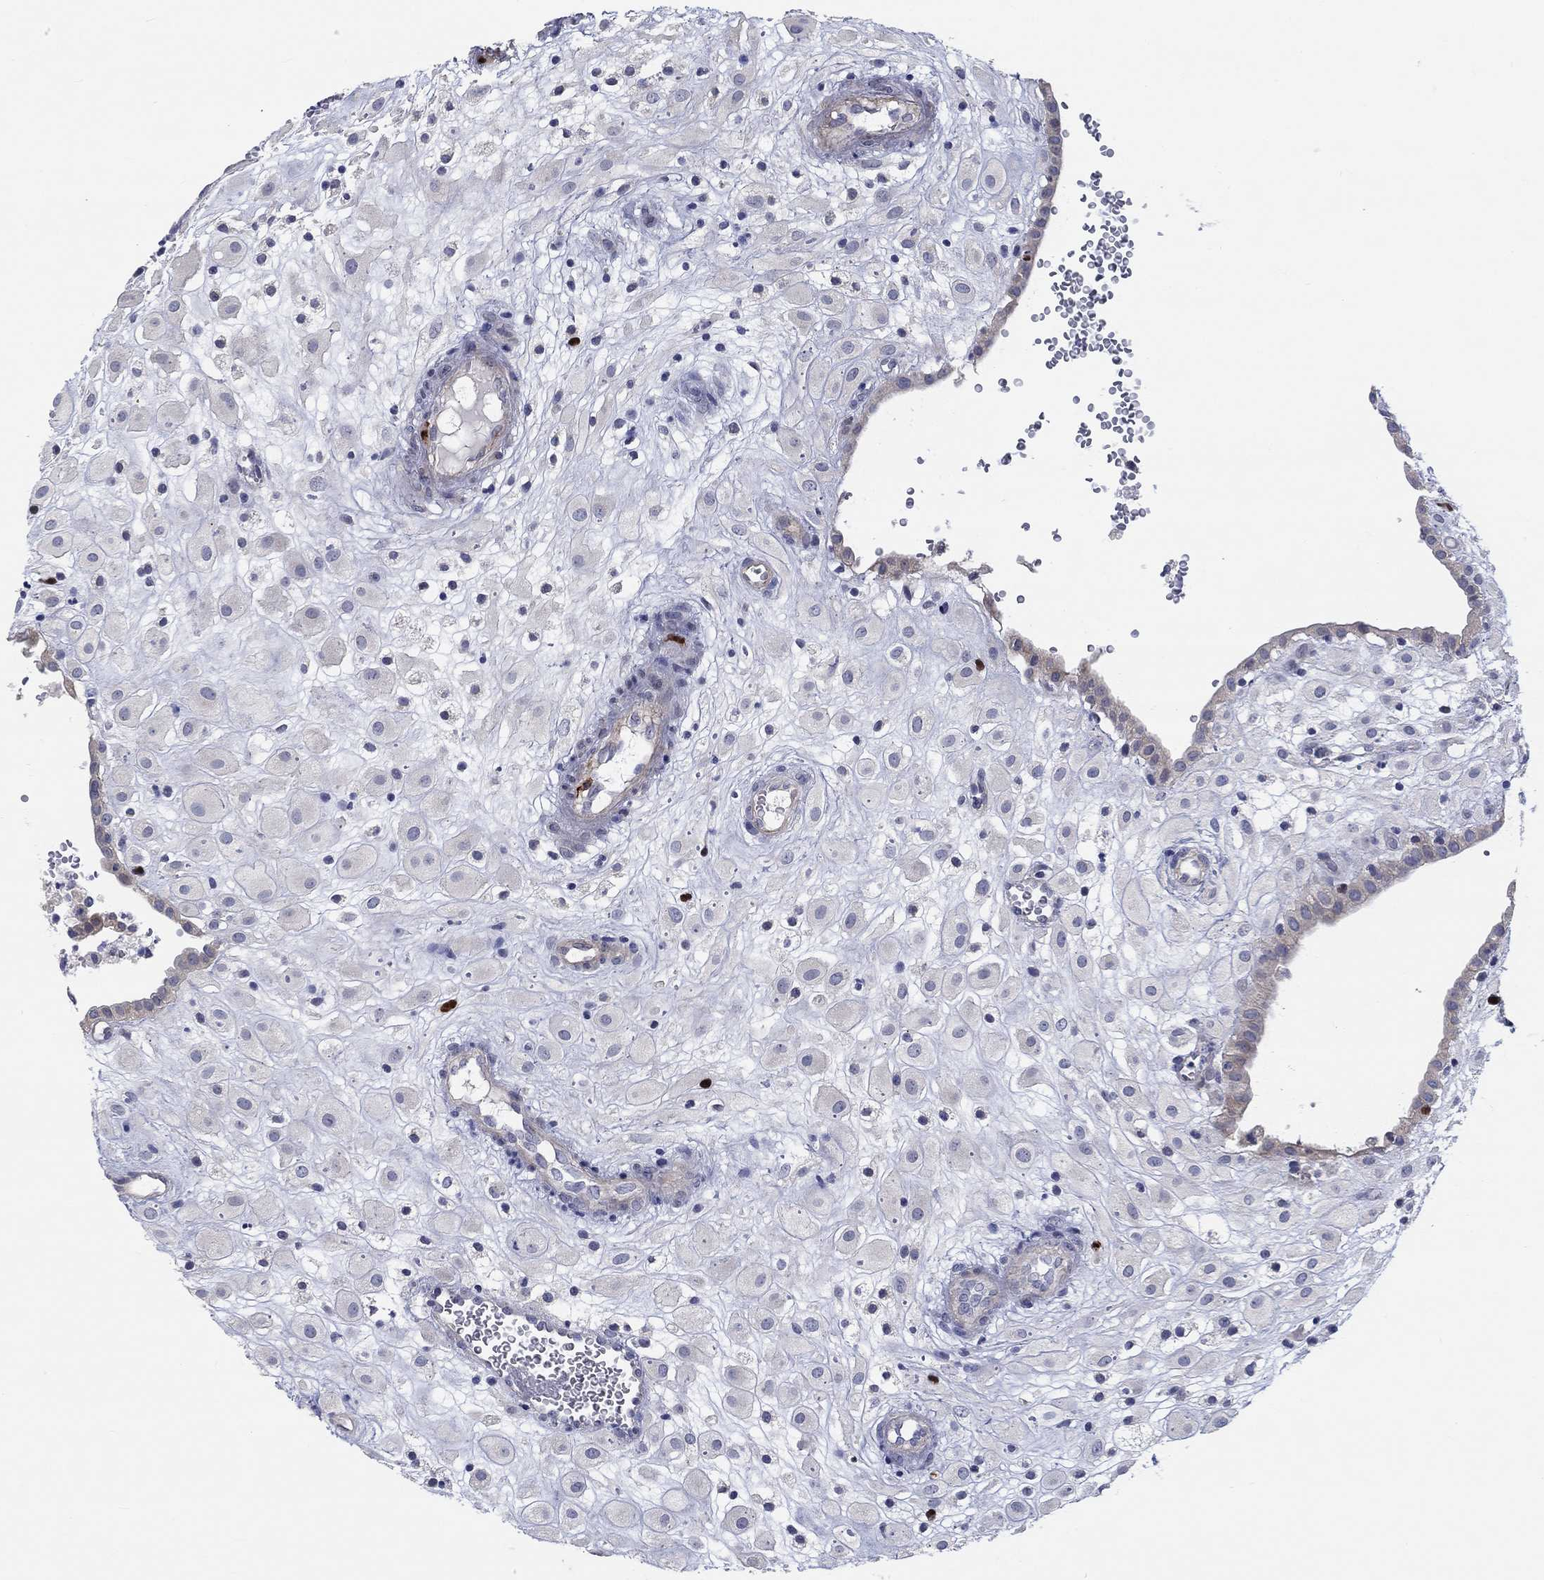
{"staining": {"intensity": "negative", "quantity": "none", "location": "none"}, "tissue": "placenta", "cell_type": "Decidual cells", "image_type": "normal", "snomed": [{"axis": "morphology", "description": "Normal tissue, NOS"}, {"axis": "topography", "description": "Placenta"}], "caption": "The histopathology image demonstrates no significant positivity in decidual cells of placenta.", "gene": "PRC1", "patient": {"sex": "female", "age": 24}}